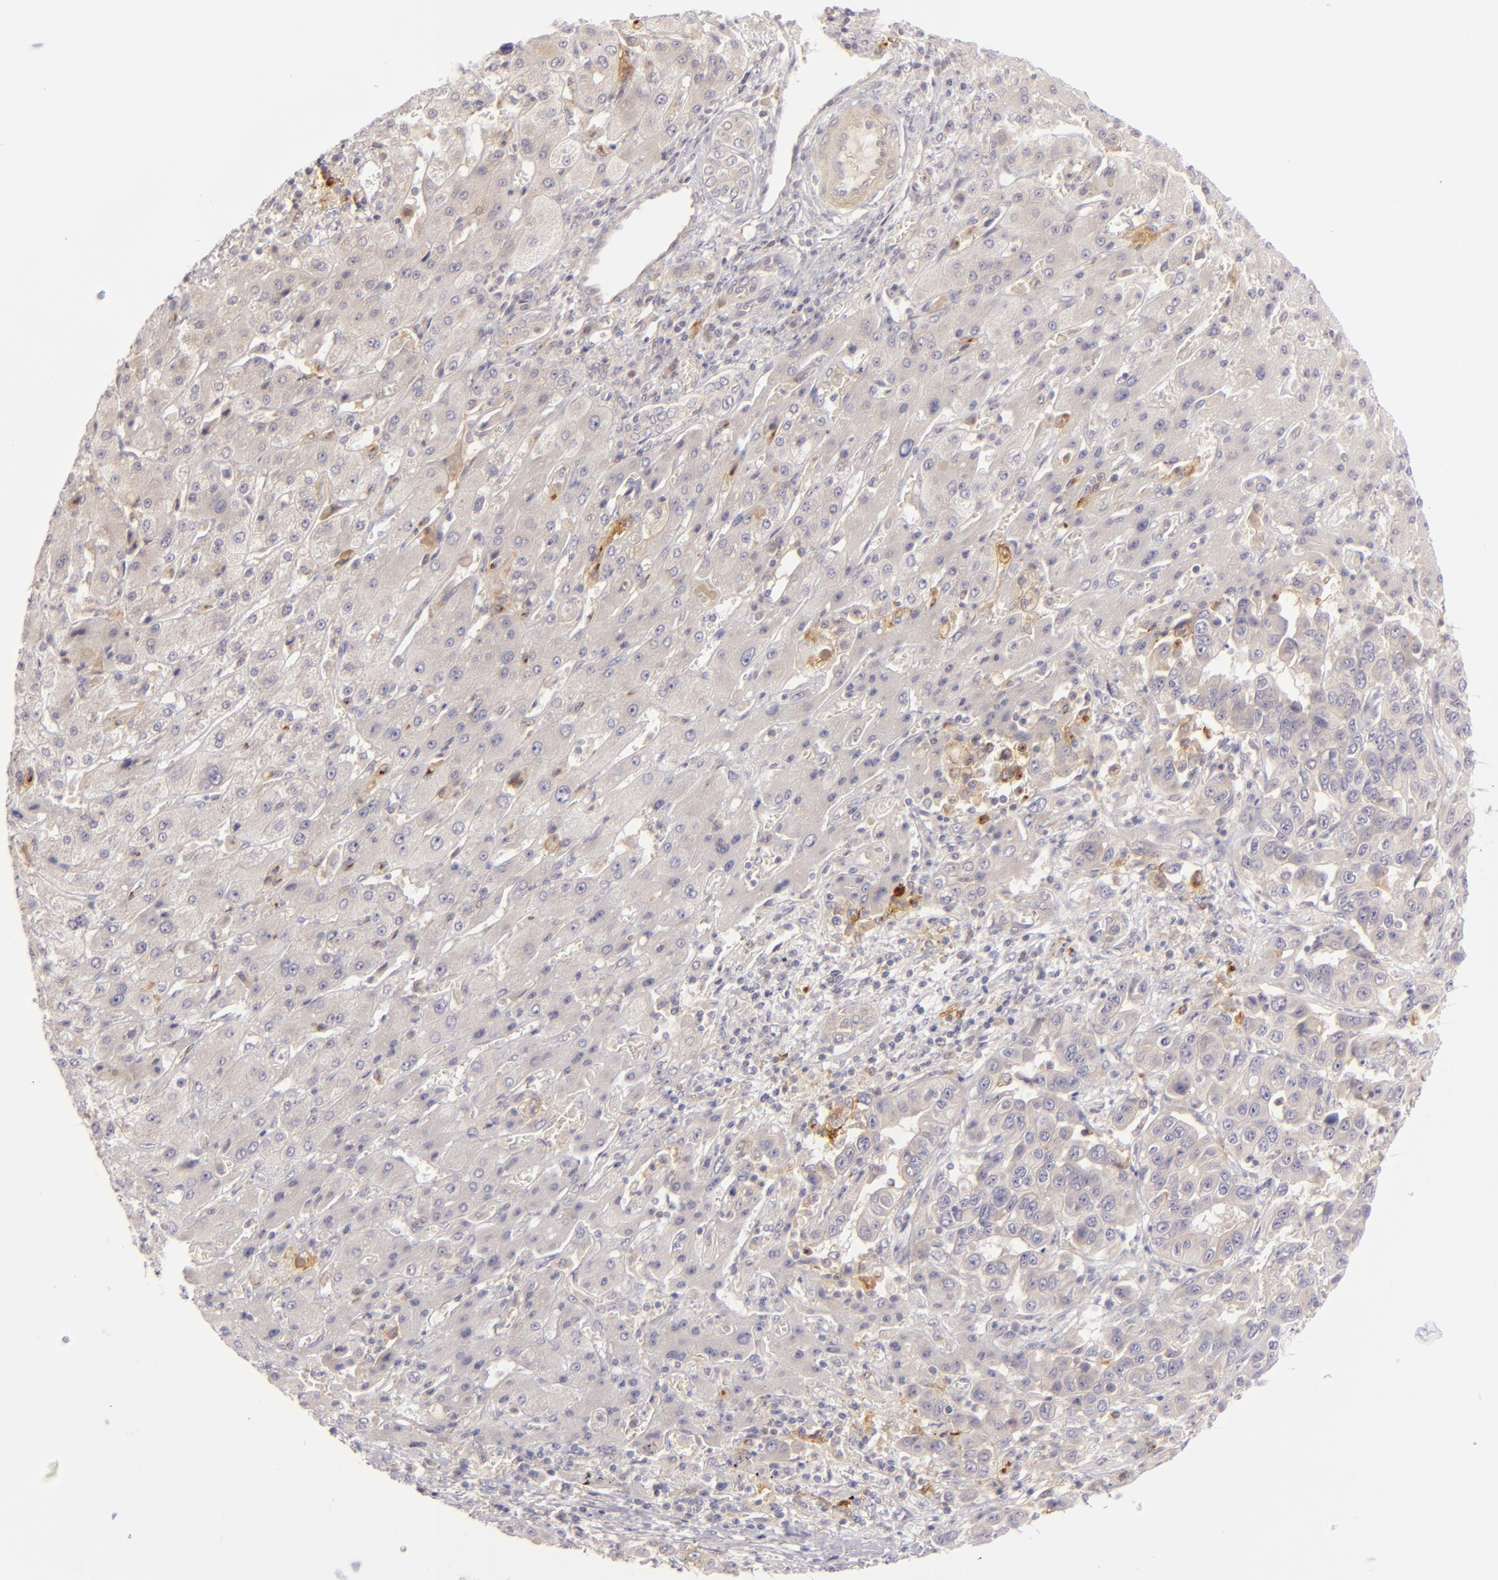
{"staining": {"intensity": "weak", "quantity": ">75%", "location": "cytoplasmic/membranous"}, "tissue": "liver cancer", "cell_type": "Tumor cells", "image_type": "cancer", "snomed": [{"axis": "morphology", "description": "Cholangiocarcinoma"}, {"axis": "topography", "description": "Liver"}], "caption": "Cholangiocarcinoma (liver) tissue demonstrates weak cytoplasmic/membranous staining in about >75% of tumor cells Immunohistochemistry (ihc) stains the protein of interest in brown and the nuclei are stained blue.", "gene": "CD83", "patient": {"sex": "female", "age": 52}}